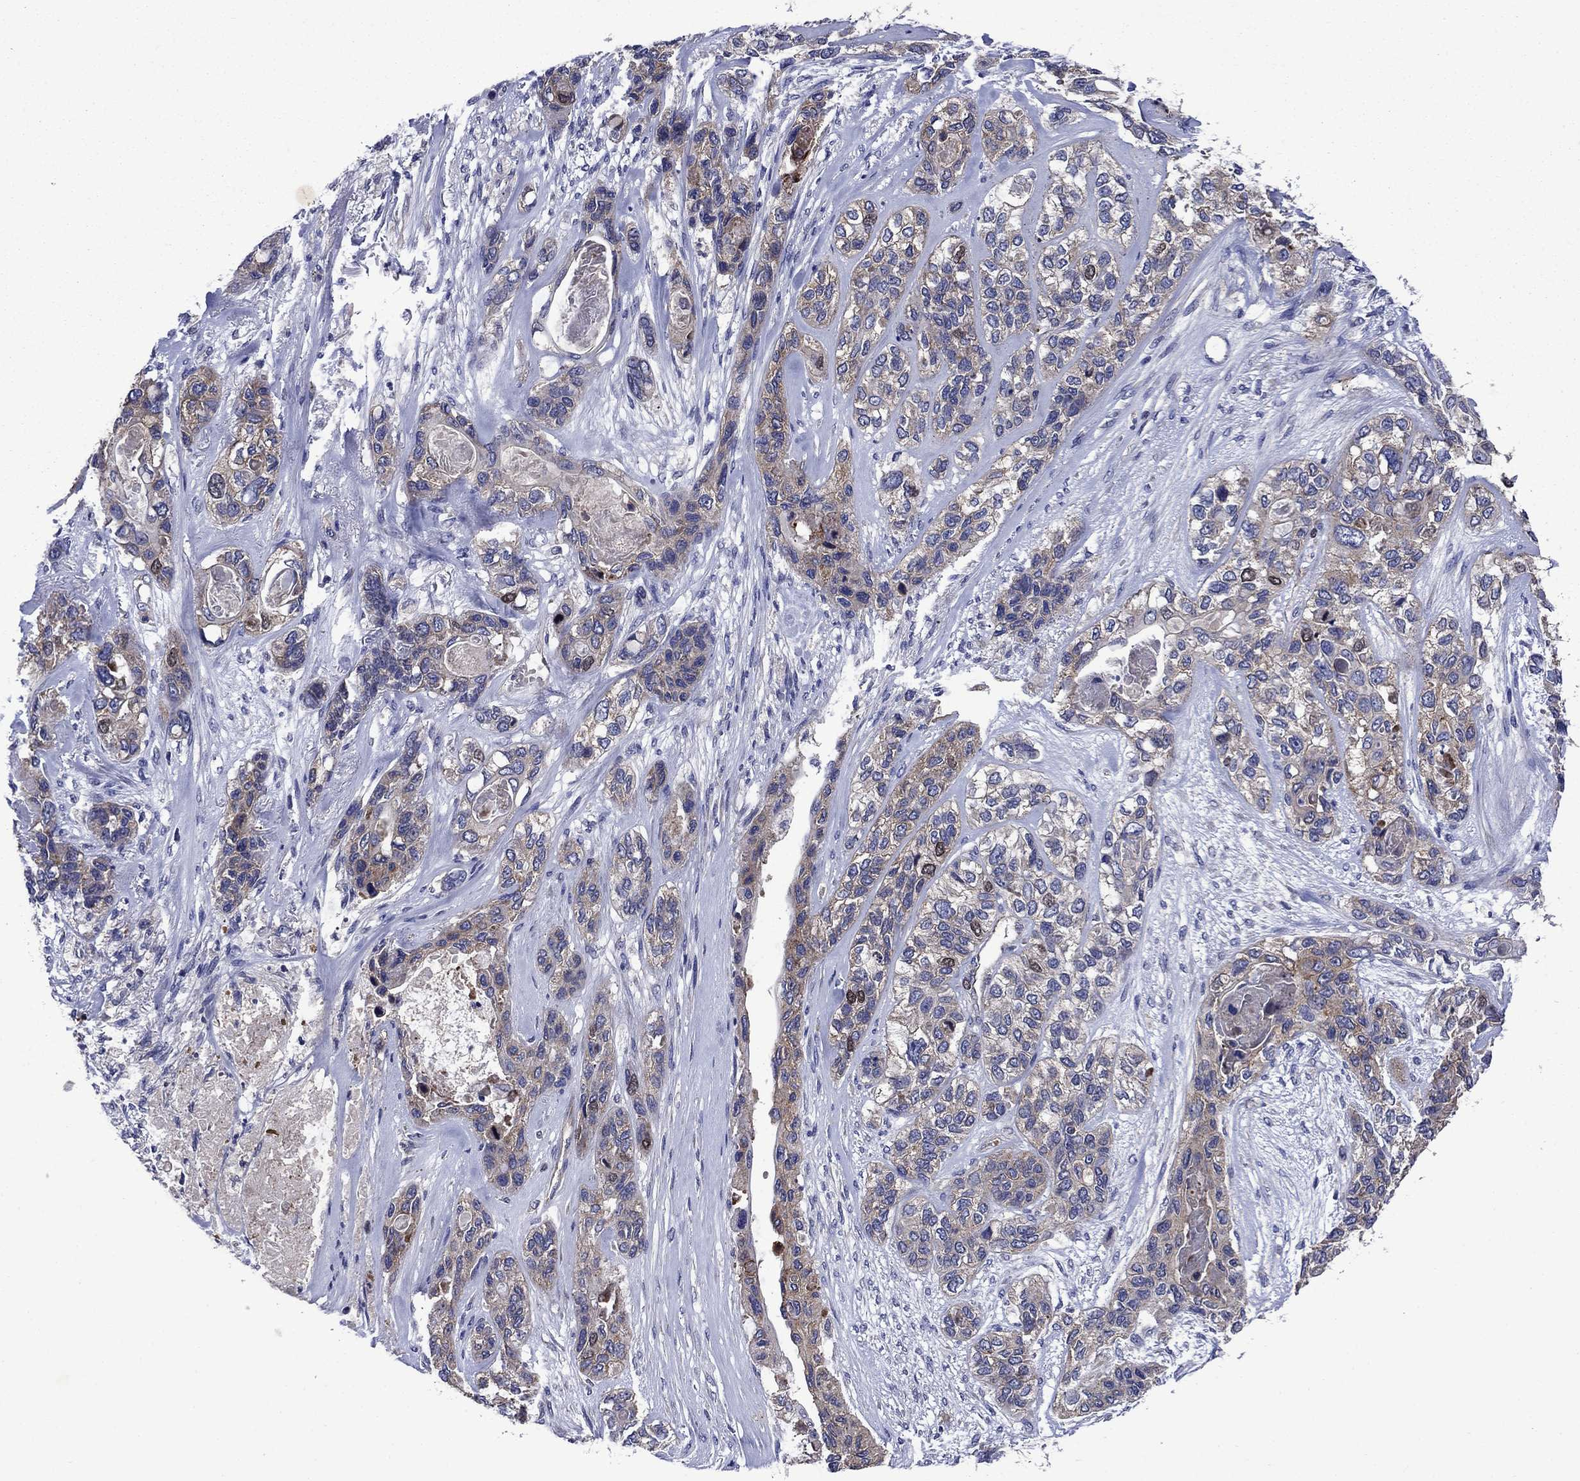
{"staining": {"intensity": "weak", "quantity": "25%-75%", "location": "cytoplasmic/membranous"}, "tissue": "lung cancer", "cell_type": "Tumor cells", "image_type": "cancer", "snomed": [{"axis": "morphology", "description": "Squamous cell carcinoma, NOS"}, {"axis": "topography", "description": "Lung"}], "caption": "There is low levels of weak cytoplasmic/membranous positivity in tumor cells of squamous cell carcinoma (lung), as demonstrated by immunohistochemical staining (brown color).", "gene": "KIF22", "patient": {"sex": "female", "age": 70}}